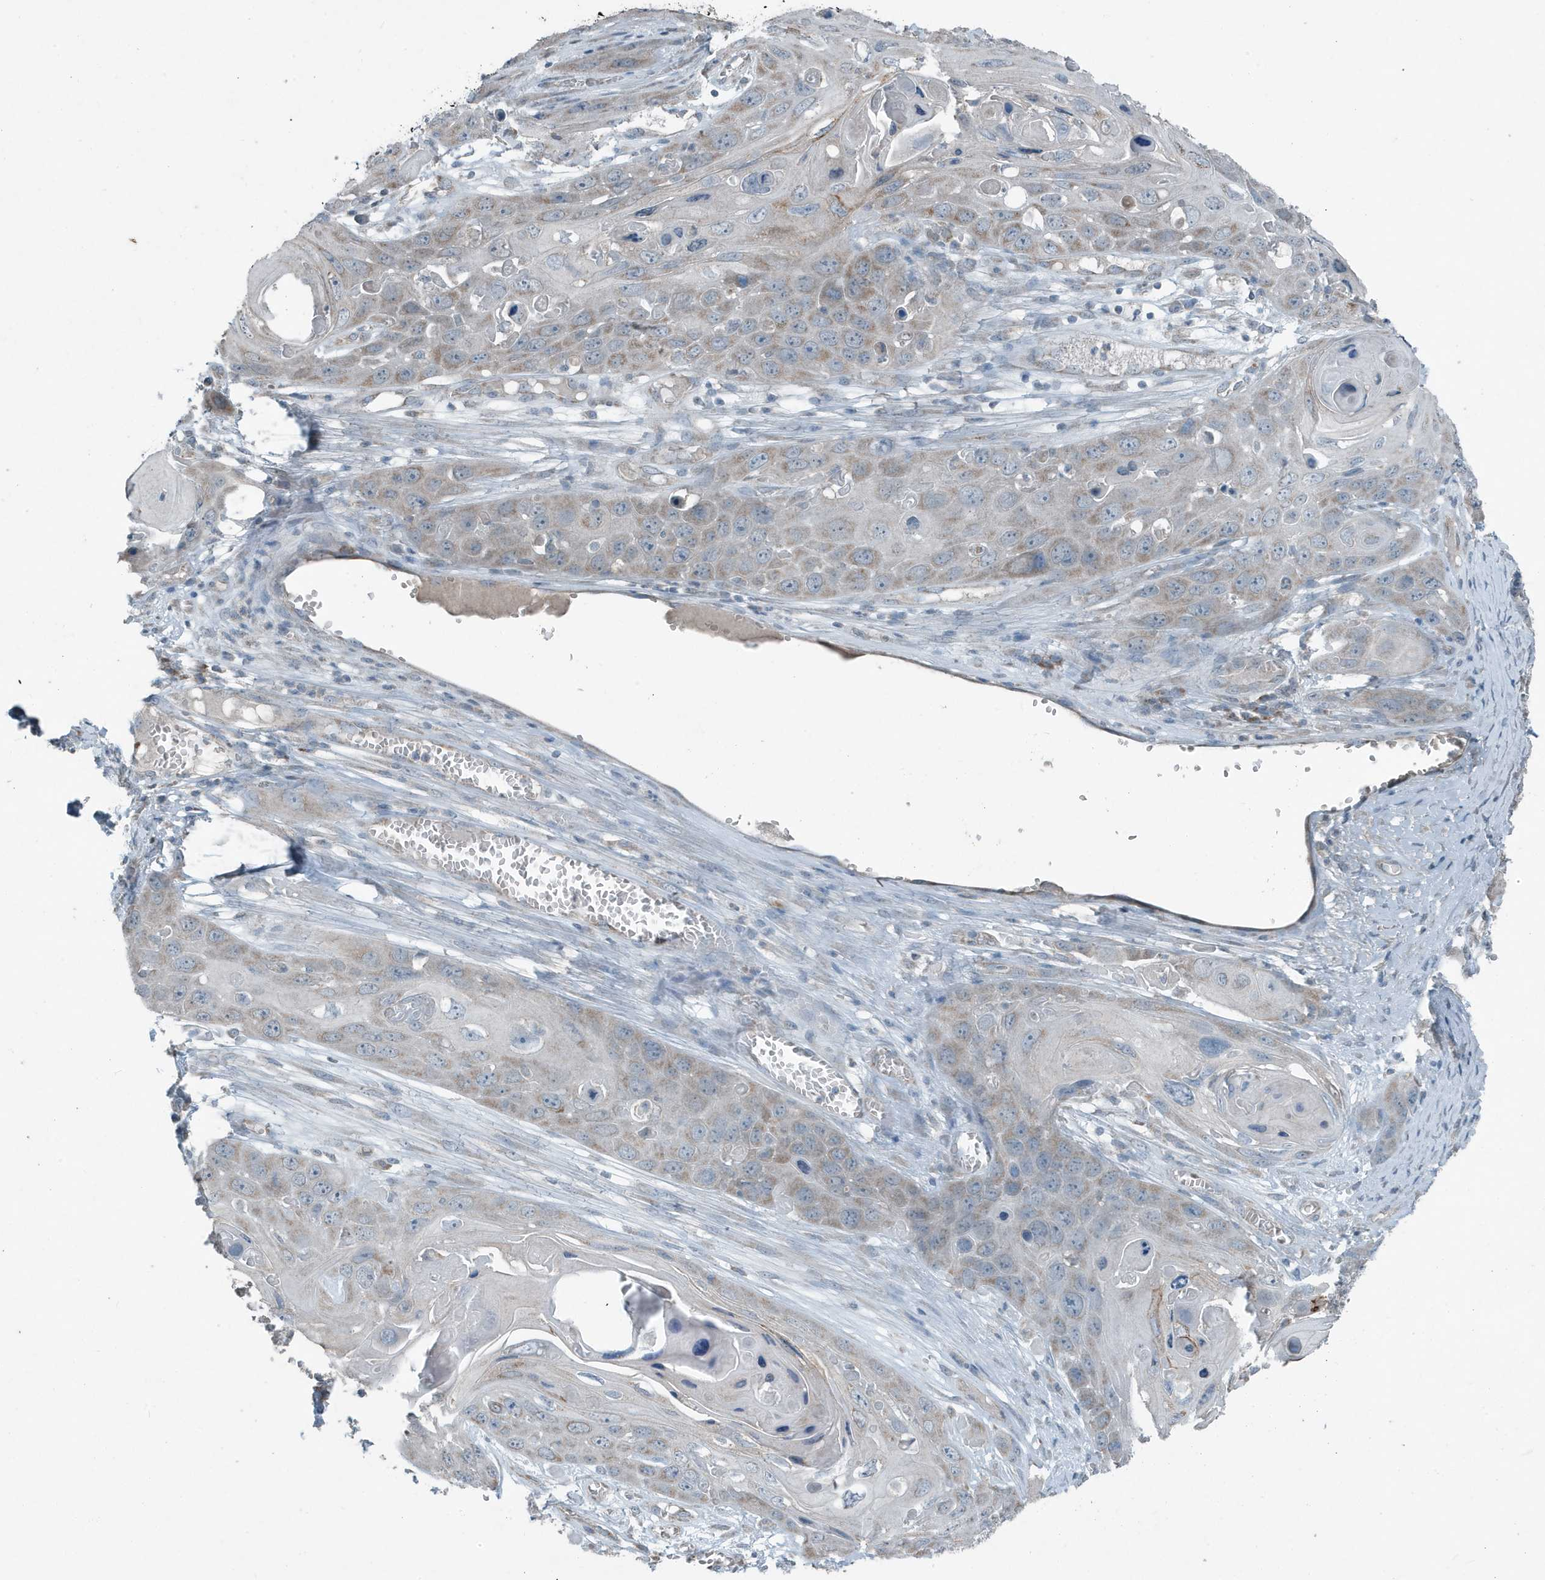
{"staining": {"intensity": "weak", "quantity": "25%-75%", "location": "cytoplasmic/membranous"}, "tissue": "skin cancer", "cell_type": "Tumor cells", "image_type": "cancer", "snomed": [{"axis": "morphology", "description": "Squamous cell carcinoma, NOS"}, {"axis": "topography", "description": "Skin"}], "caption": "Protein expression analysis of human skin squamous cell carcinoma reveals weak cytoplasmic/membranous positivity in approximately 25%-75% of tumor cells.", "gene": "MT-CYB", "patient": {"sex": "male", "age": 55}}